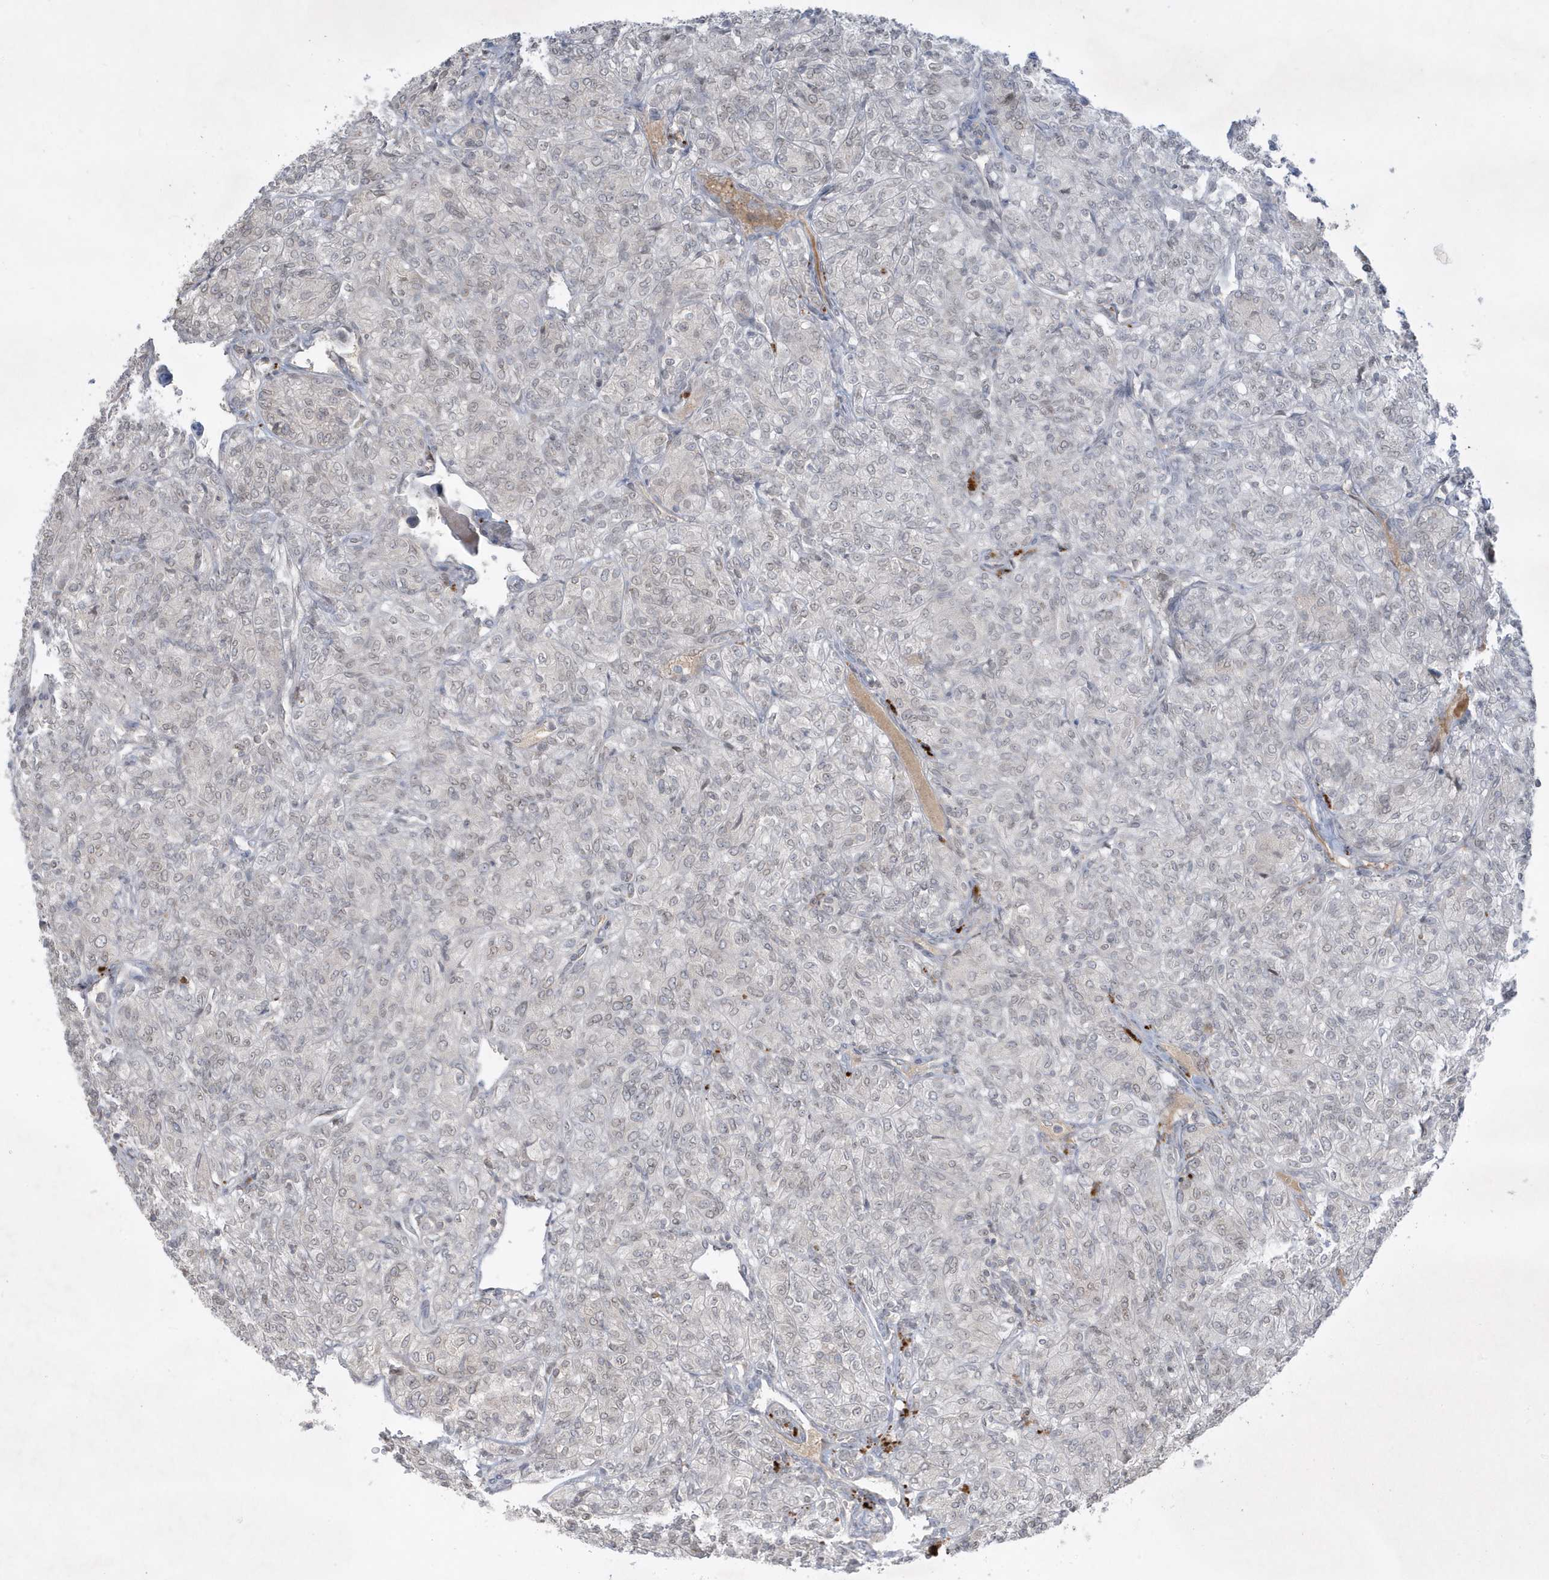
{"staining": {"intensity": "weak", "quantity": "<25%", "location": "nuclear"}, "tissue": "renal cancer", "cell_type": "Tumor cells", "image_type": "cancer", "snomed": [{"axis": "morphology", "description": "Adenocarcinoma, NOS"}, {"axis": "topography", "description": "Kidney"}], "caption": "Tumor cells show no significant protein positivity in renal cancer (adenocarcinoma).", "gene": "FNDC1", "patient": {"sex": "male", "age": 77}}